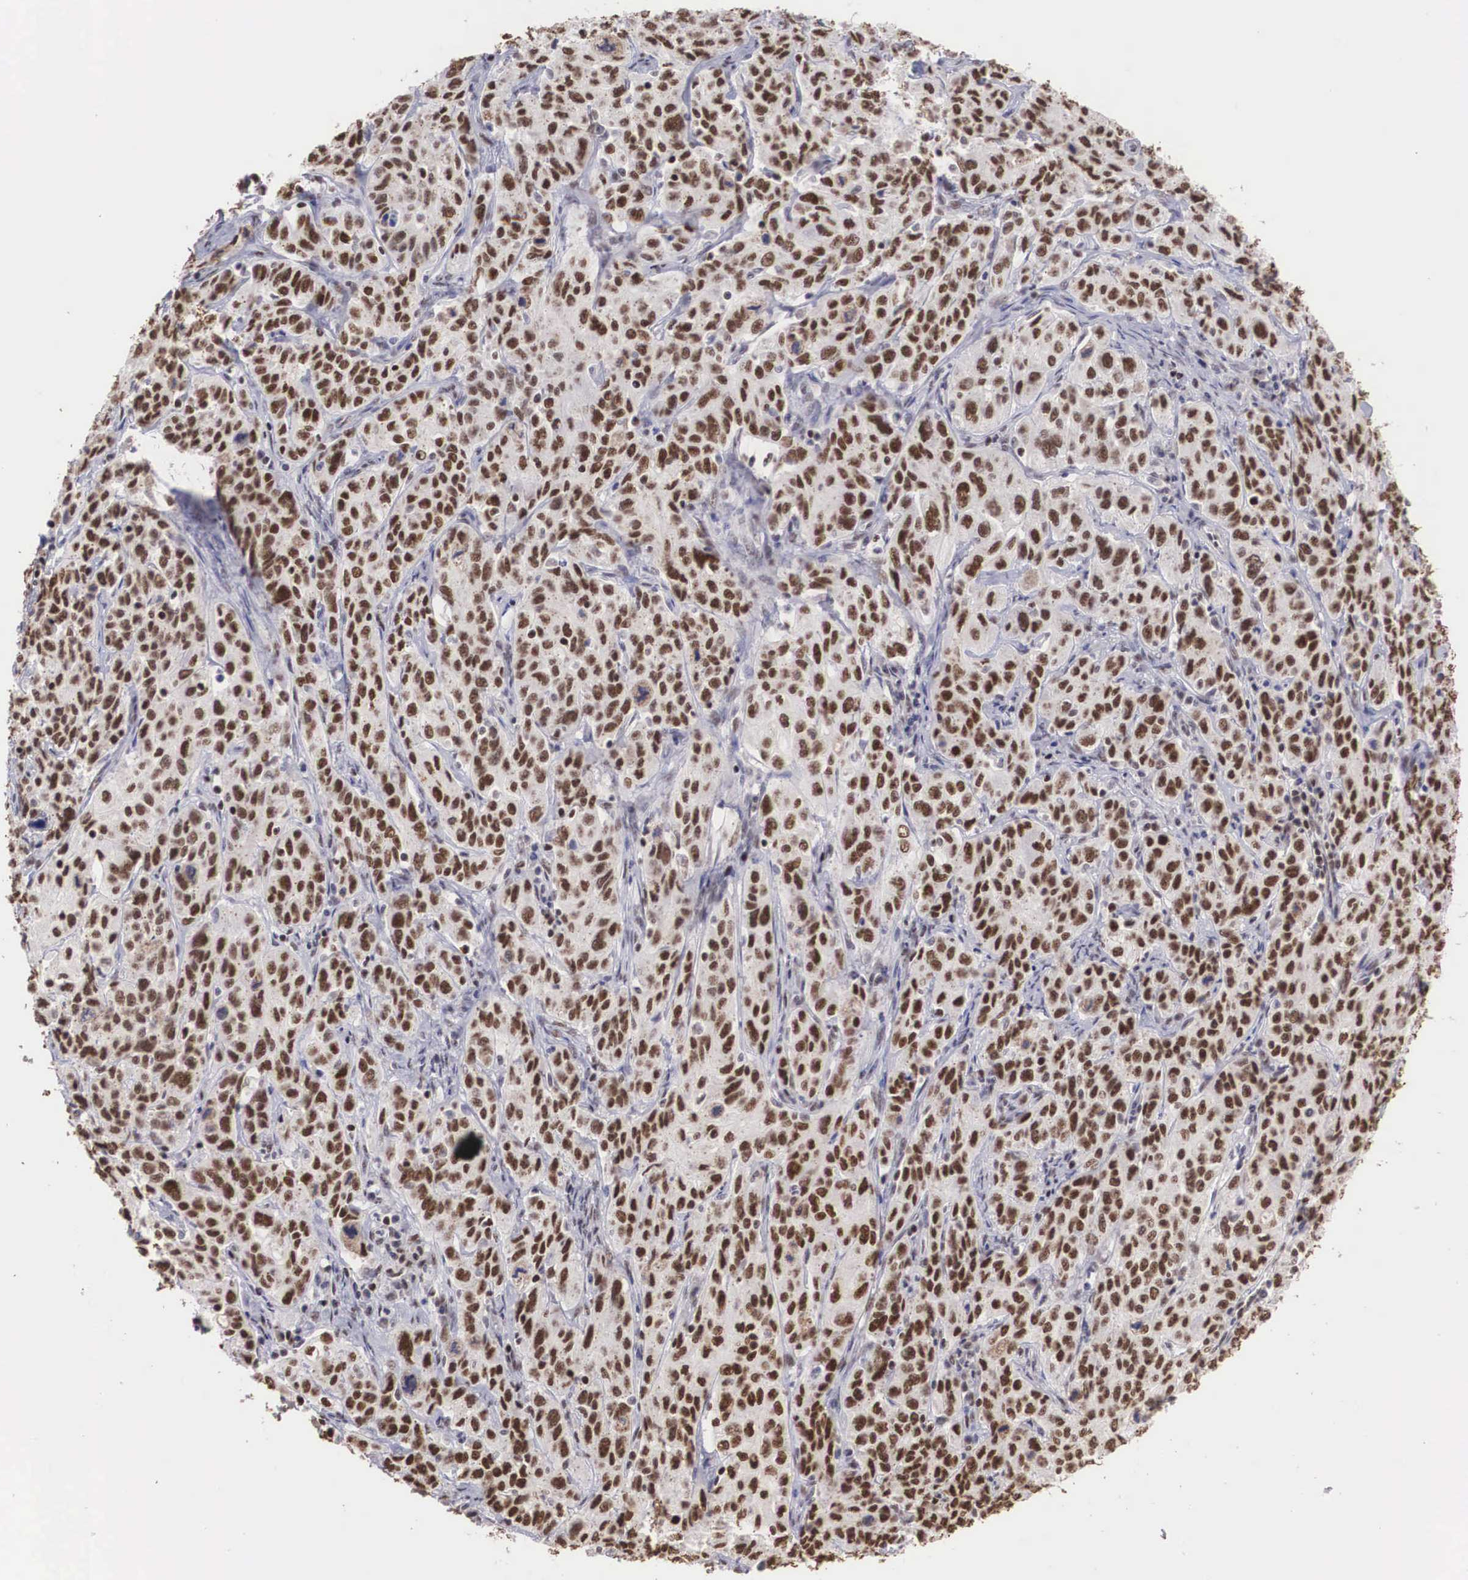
{"staining": {"intensity": "strong", "quantity": ">75%", "location": "nuclear"}, "tissue": "cervical cancer", "cell_type": "Tumor cells", "image_type": "cancer", "snomed": [{"axis": "morphology", "description": "Squamous cell carcinoma, NOS"}, {"axis": "topography", "description": "Cervix"}], "caption": "There is high levels of strong nuclear staining in tumor cells of cervical squamous cell carcinoma, as demonstrated by immunohistochemical staining (brown color).", "gene": "HTATSF1", "patient": {"sex": "female", "age": 38}}